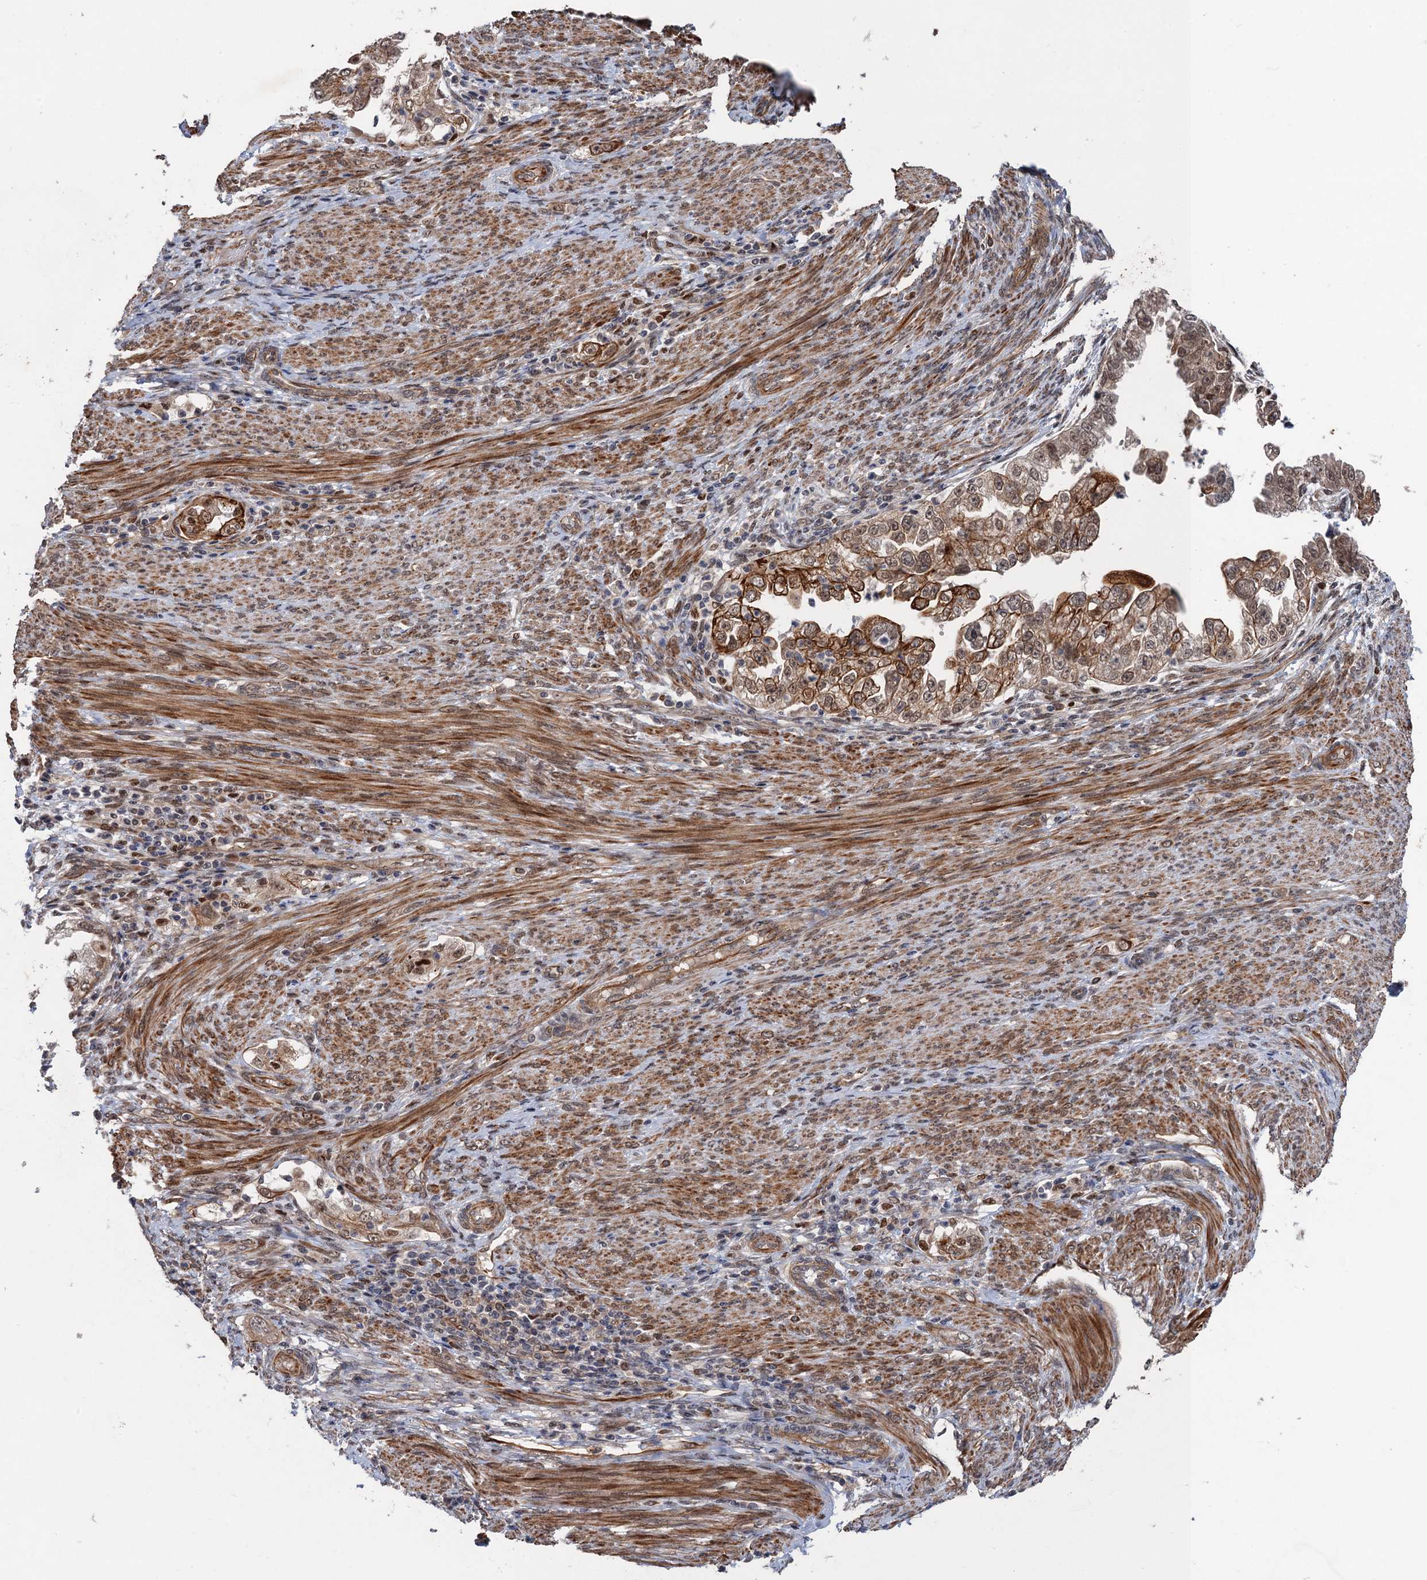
{"staining": {"intensity": "strong", "quantity": "<25%", "location": "cytoplasmic/membranous"}, "tissue": "endometrial cancer", "cell_type": "Tumor cells", "image_type": "cancer", "snomed": [{"axis": "morphology", "description": "Adenocarcinoma, NOS"}, {"axis": "topography", "description": "Endometrium"}], "caption": "Strong cytoplasmic/membranous protein positivity is identified in about <25% of tumor cells in endometrial cancer. Using DAB (3,3'-diaminobenzidine) (brown) and hematoxylin (blue) stains, captured at high magnification using brightfield microscopy.", "gene": "TTC31", "patient": {"sex": "female", "age": 85}}